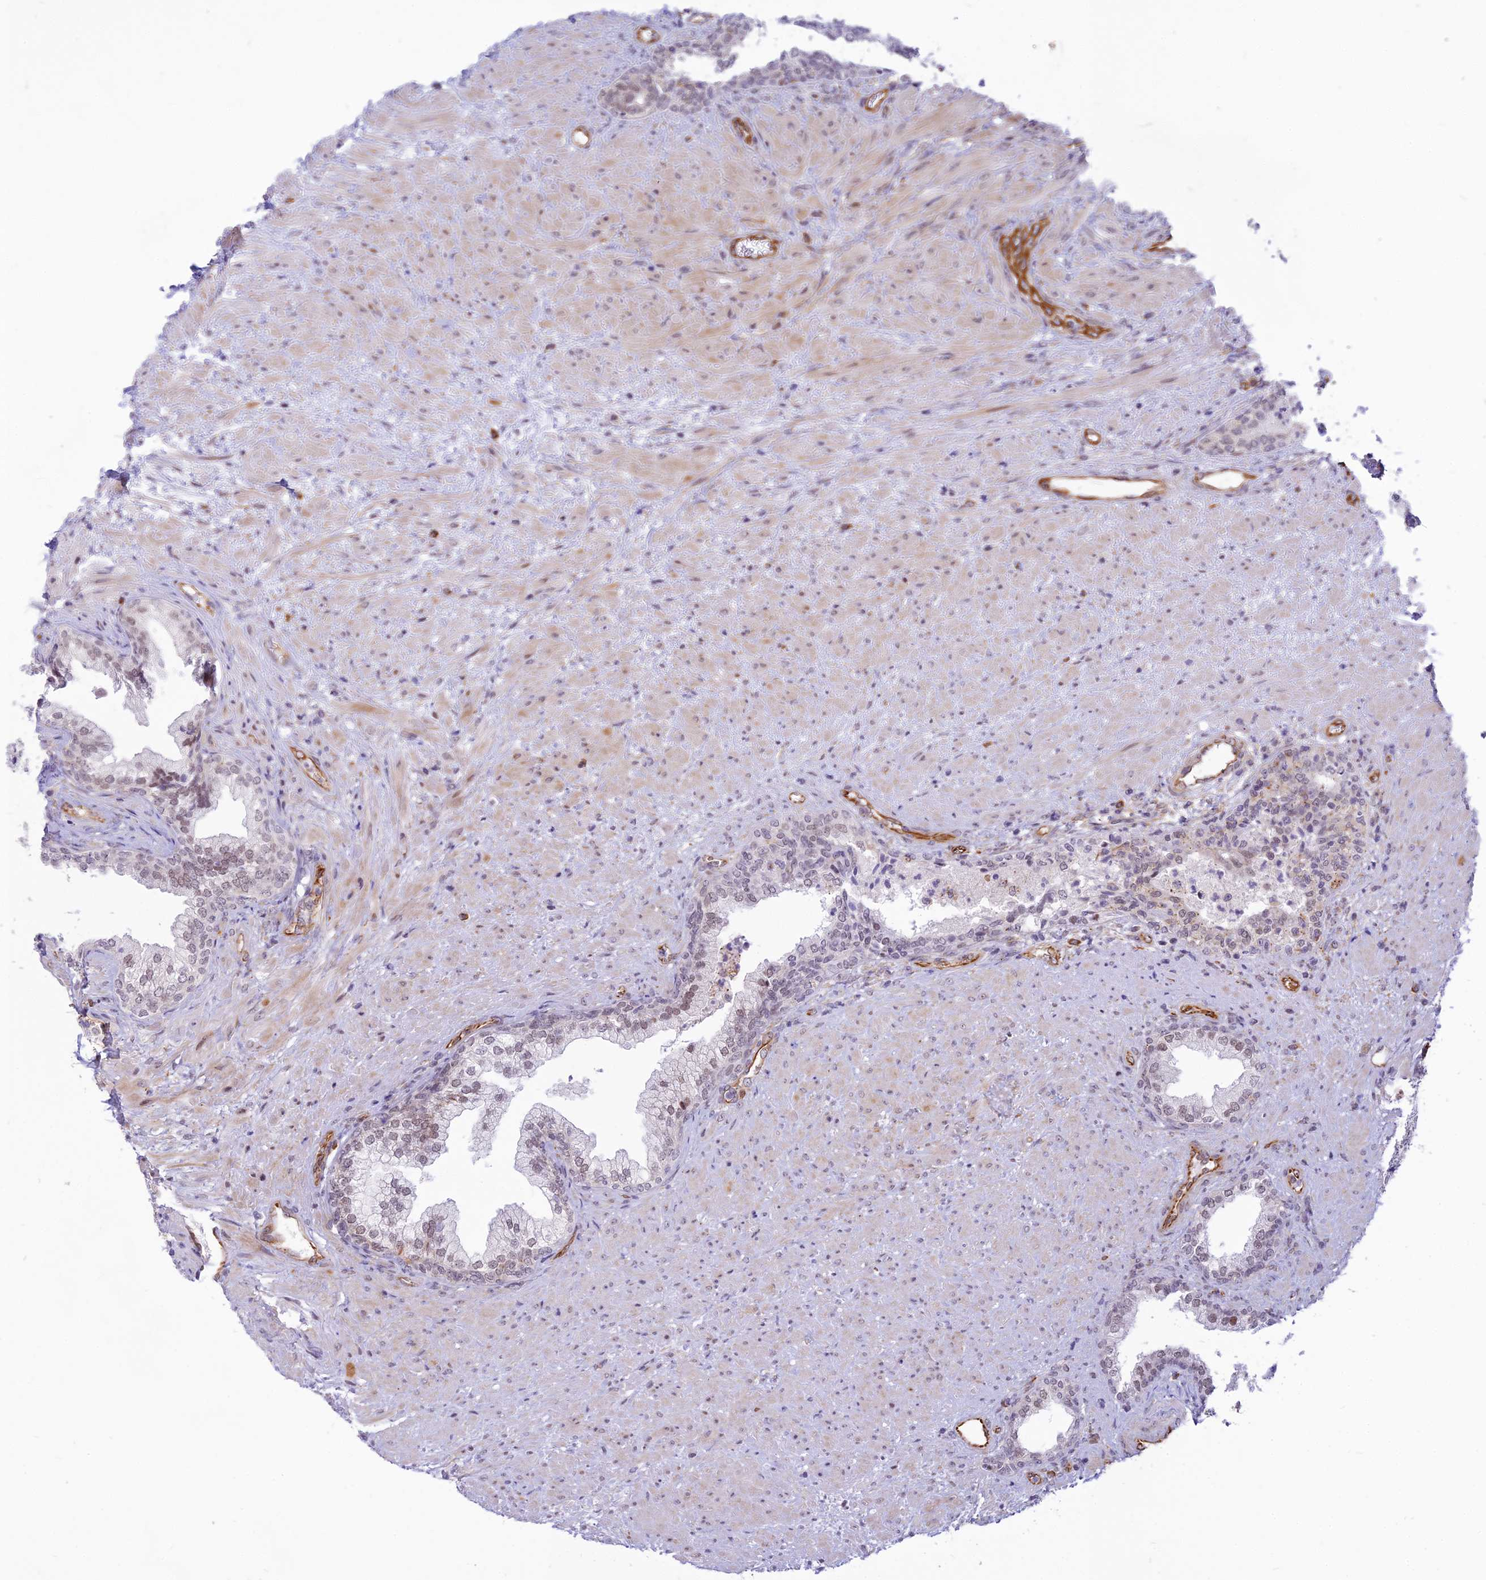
{"staining": {"intensity": "weak", "quantity": "25%-75%", "location": "nuclear"}, "tissue": "prostate", "cell_type": "Glandular cells", "image_type": "normal", "snomed": [{"axis": "morphology", "description": "Normal tissue, NOS"}, {"axis": "topography", "description": "Prostate"}], "caption": "Immunohistochemistry (IHC) photomicrograph of normal prostate: prostate stained using immunohistochemistry (IHC) reveals low levels of weak protein expression localized specifically in the nuclear of glandular cells, appearing as a nuclear brown color.", "gene": "SAPCD2", "patient": {"sex": "male", "age": 76}}